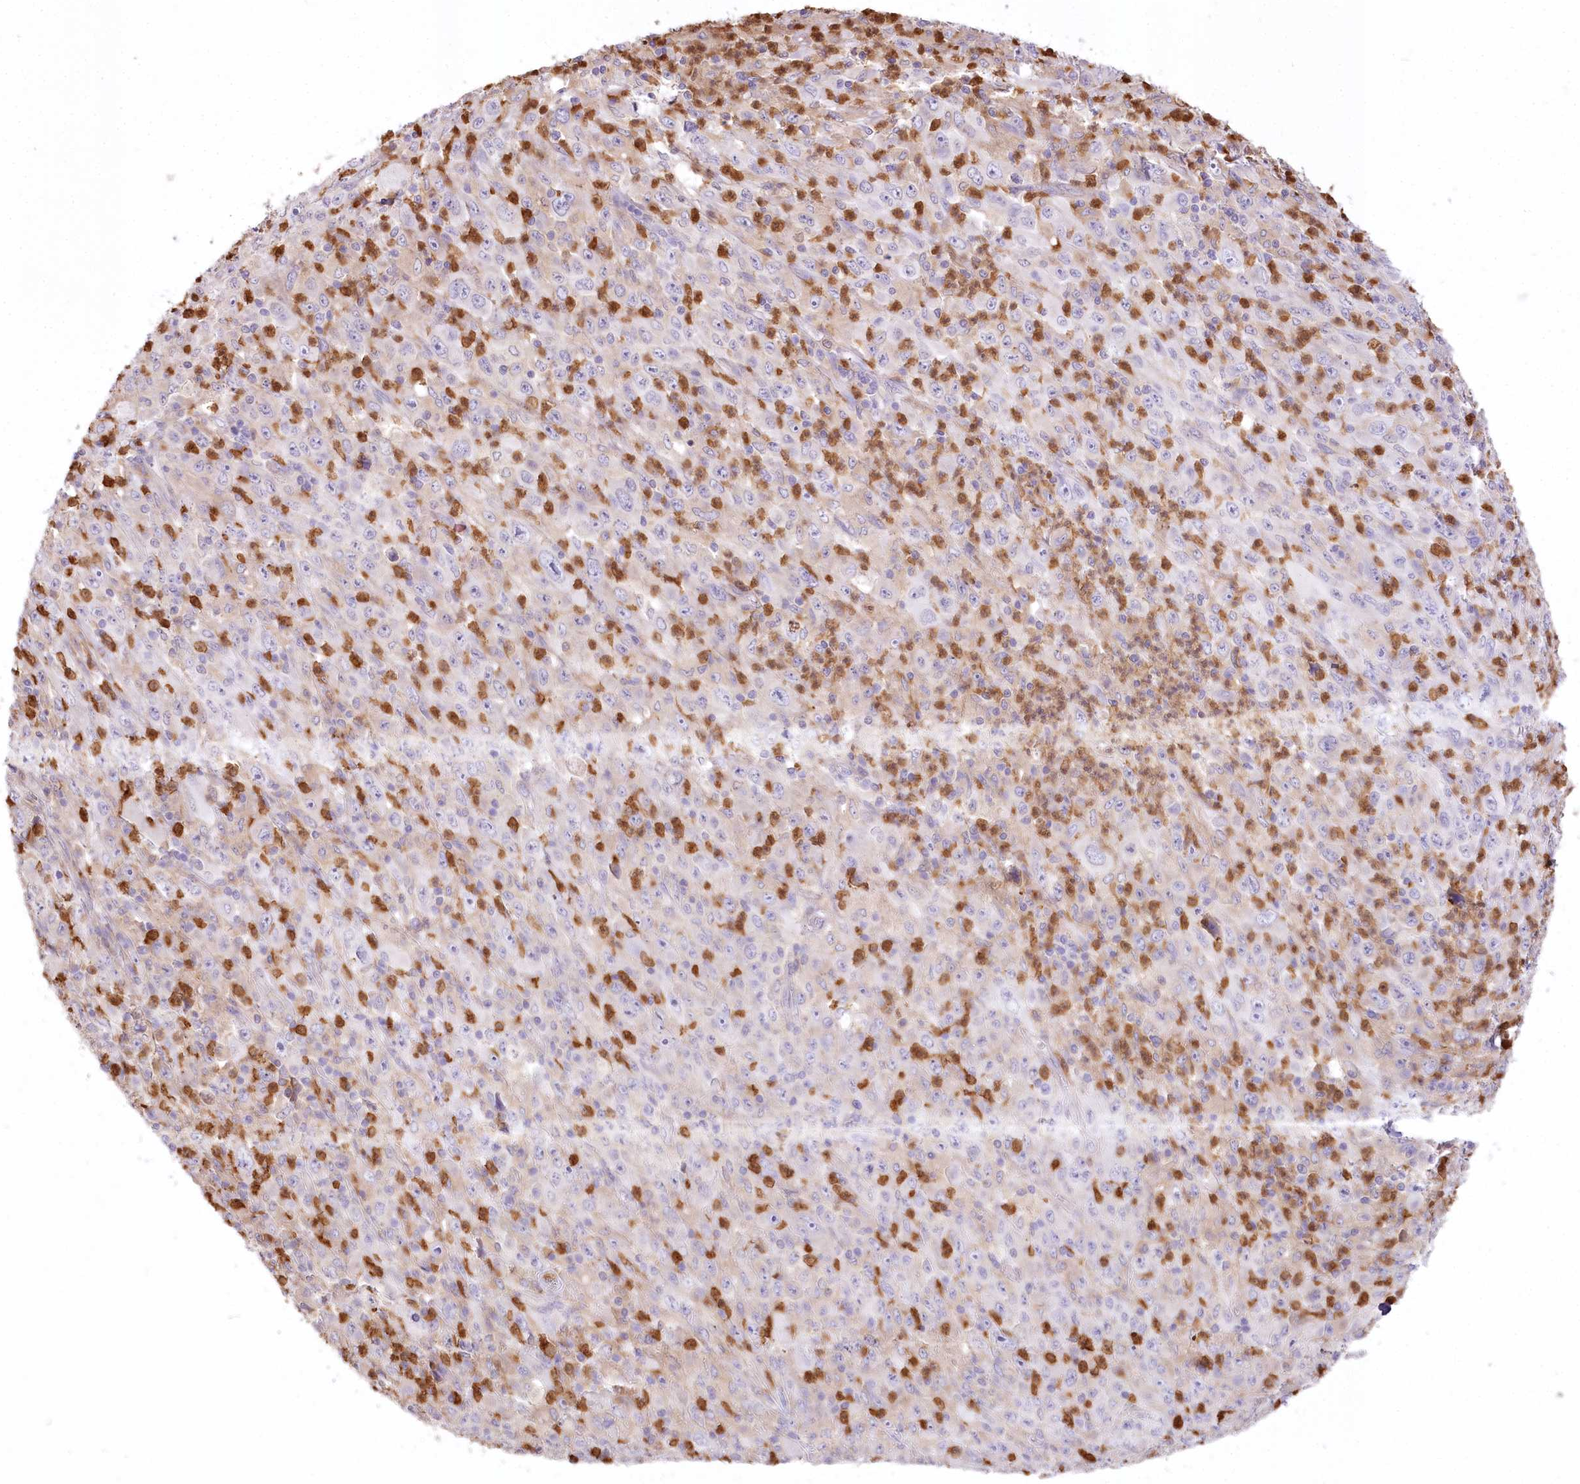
{"staining": {"intensity": "negative", "quantity": "none", "location": "none"}, "tissue": "melanoma", "cell_type": "Tumor cells", "image_type": "cancer", "snomed": [{"axis": "morphology", "description": "Malignant melanoma, Metastatic site"}, {"axis": "topography", "description": "Skin"}], "caption": "Tumor cells show no significant positivity in malignant melanoma (metastatic site). (Immunohistochemistry (ihc), brightfield microscopy, high magnification).", "gene": "DPYD", "patient": {"sex": "female", "age": 56}}